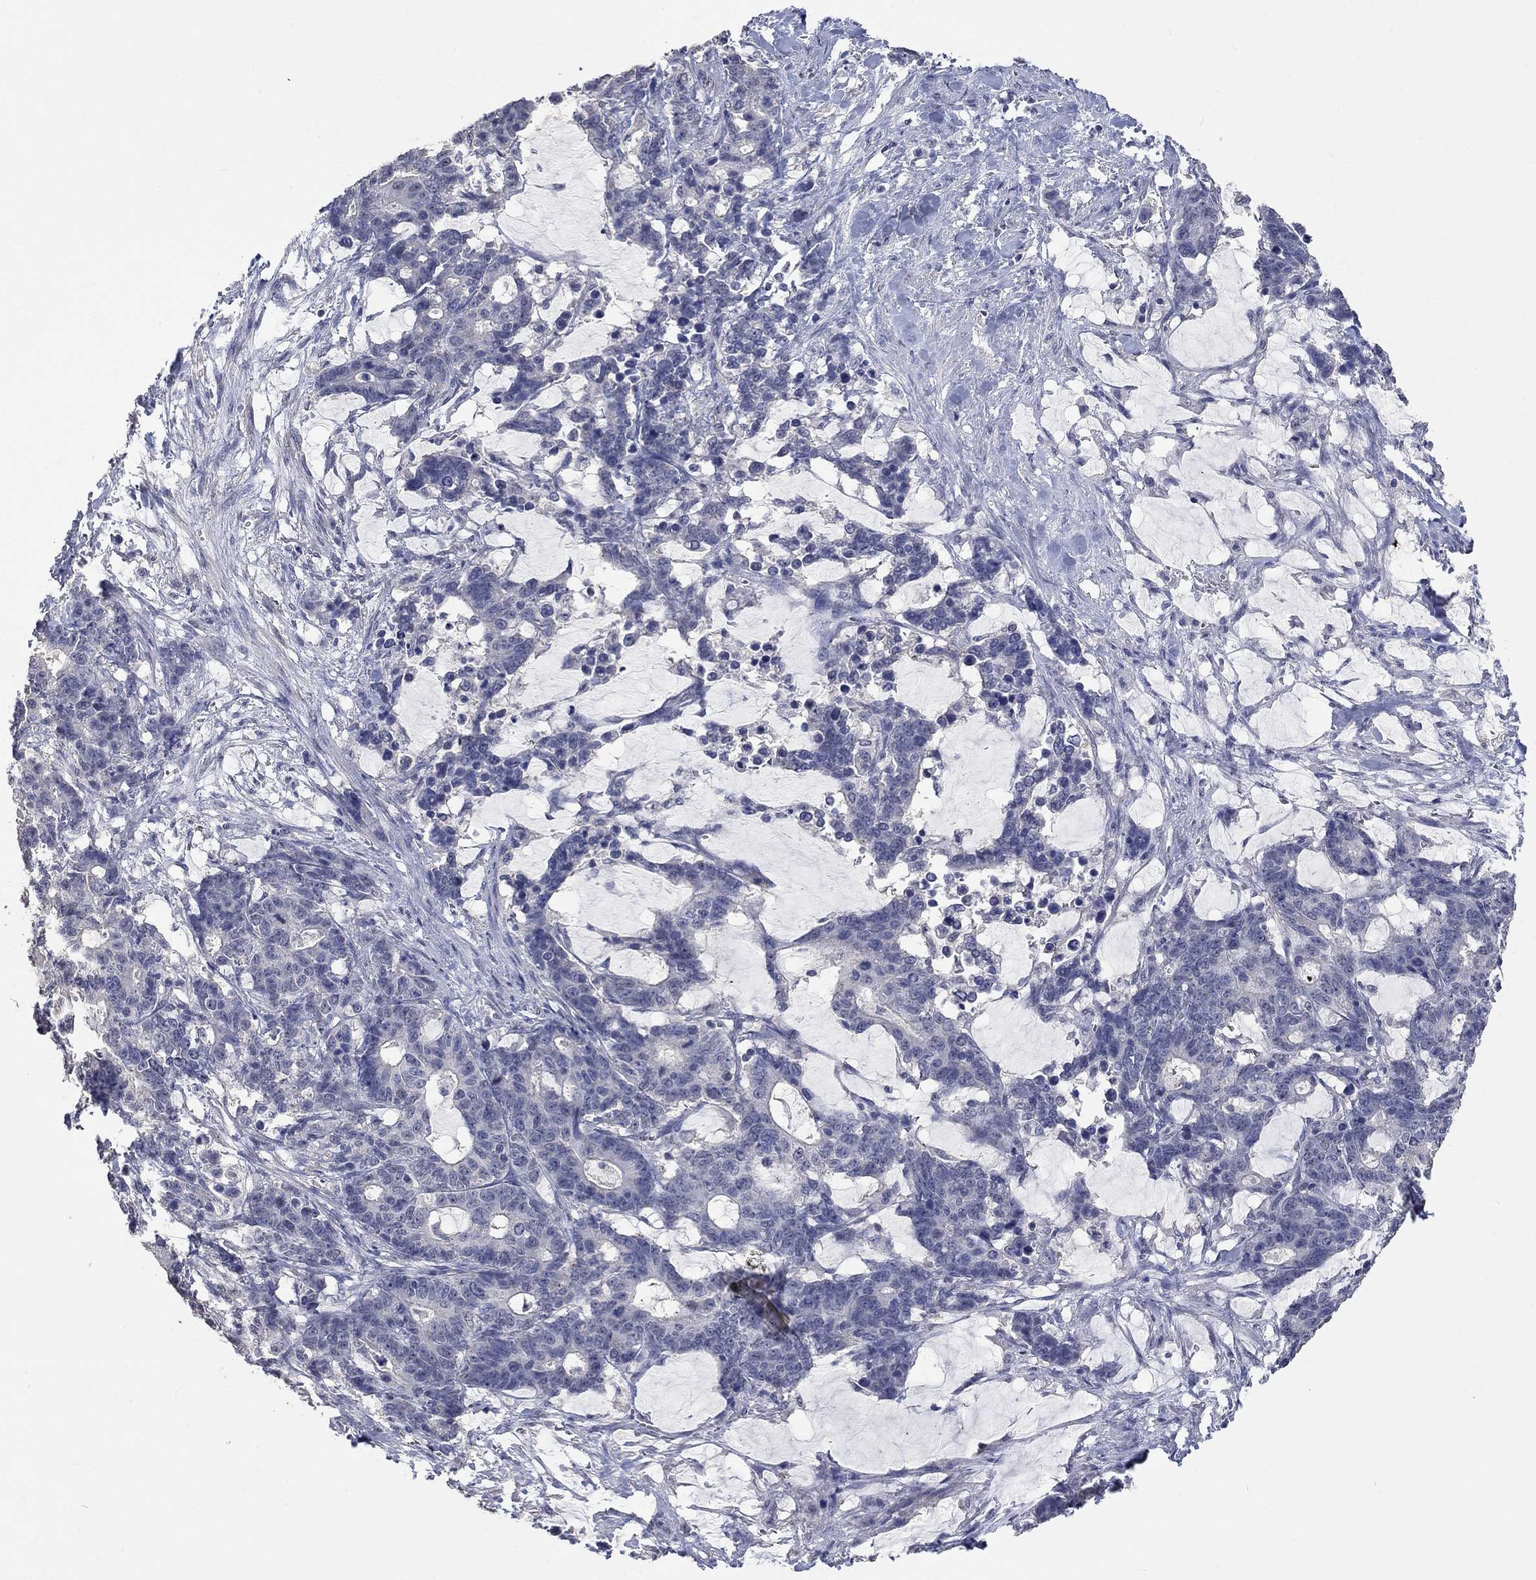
{"staining": {"intensity": "negative", "quantity": "none", "location": "none"}, "tissue": "stomach cancer", "cell_type": "Tumor cells", "image_type": "cancer", "snomed": [{"axis": "morphology", "description": "Normal tissue, NOS"}, {"axis": "morphology", "description": "Adenocarcinoma, NOS"}, {"axis": "topography", "description": "Stomach"}], "caption": "There is no significant staining in tumor cells of stomach cancer (adenocarcinoma). The staining was performed using DAB (3,3'-diaminobenzidine) to visualize the protein expression in brown, while the nuclei were stained in blue with hematoxylin (Magnification: 20x).", "gene": "ZBTB18", "patient": {"sex": "female", "age": 64}}